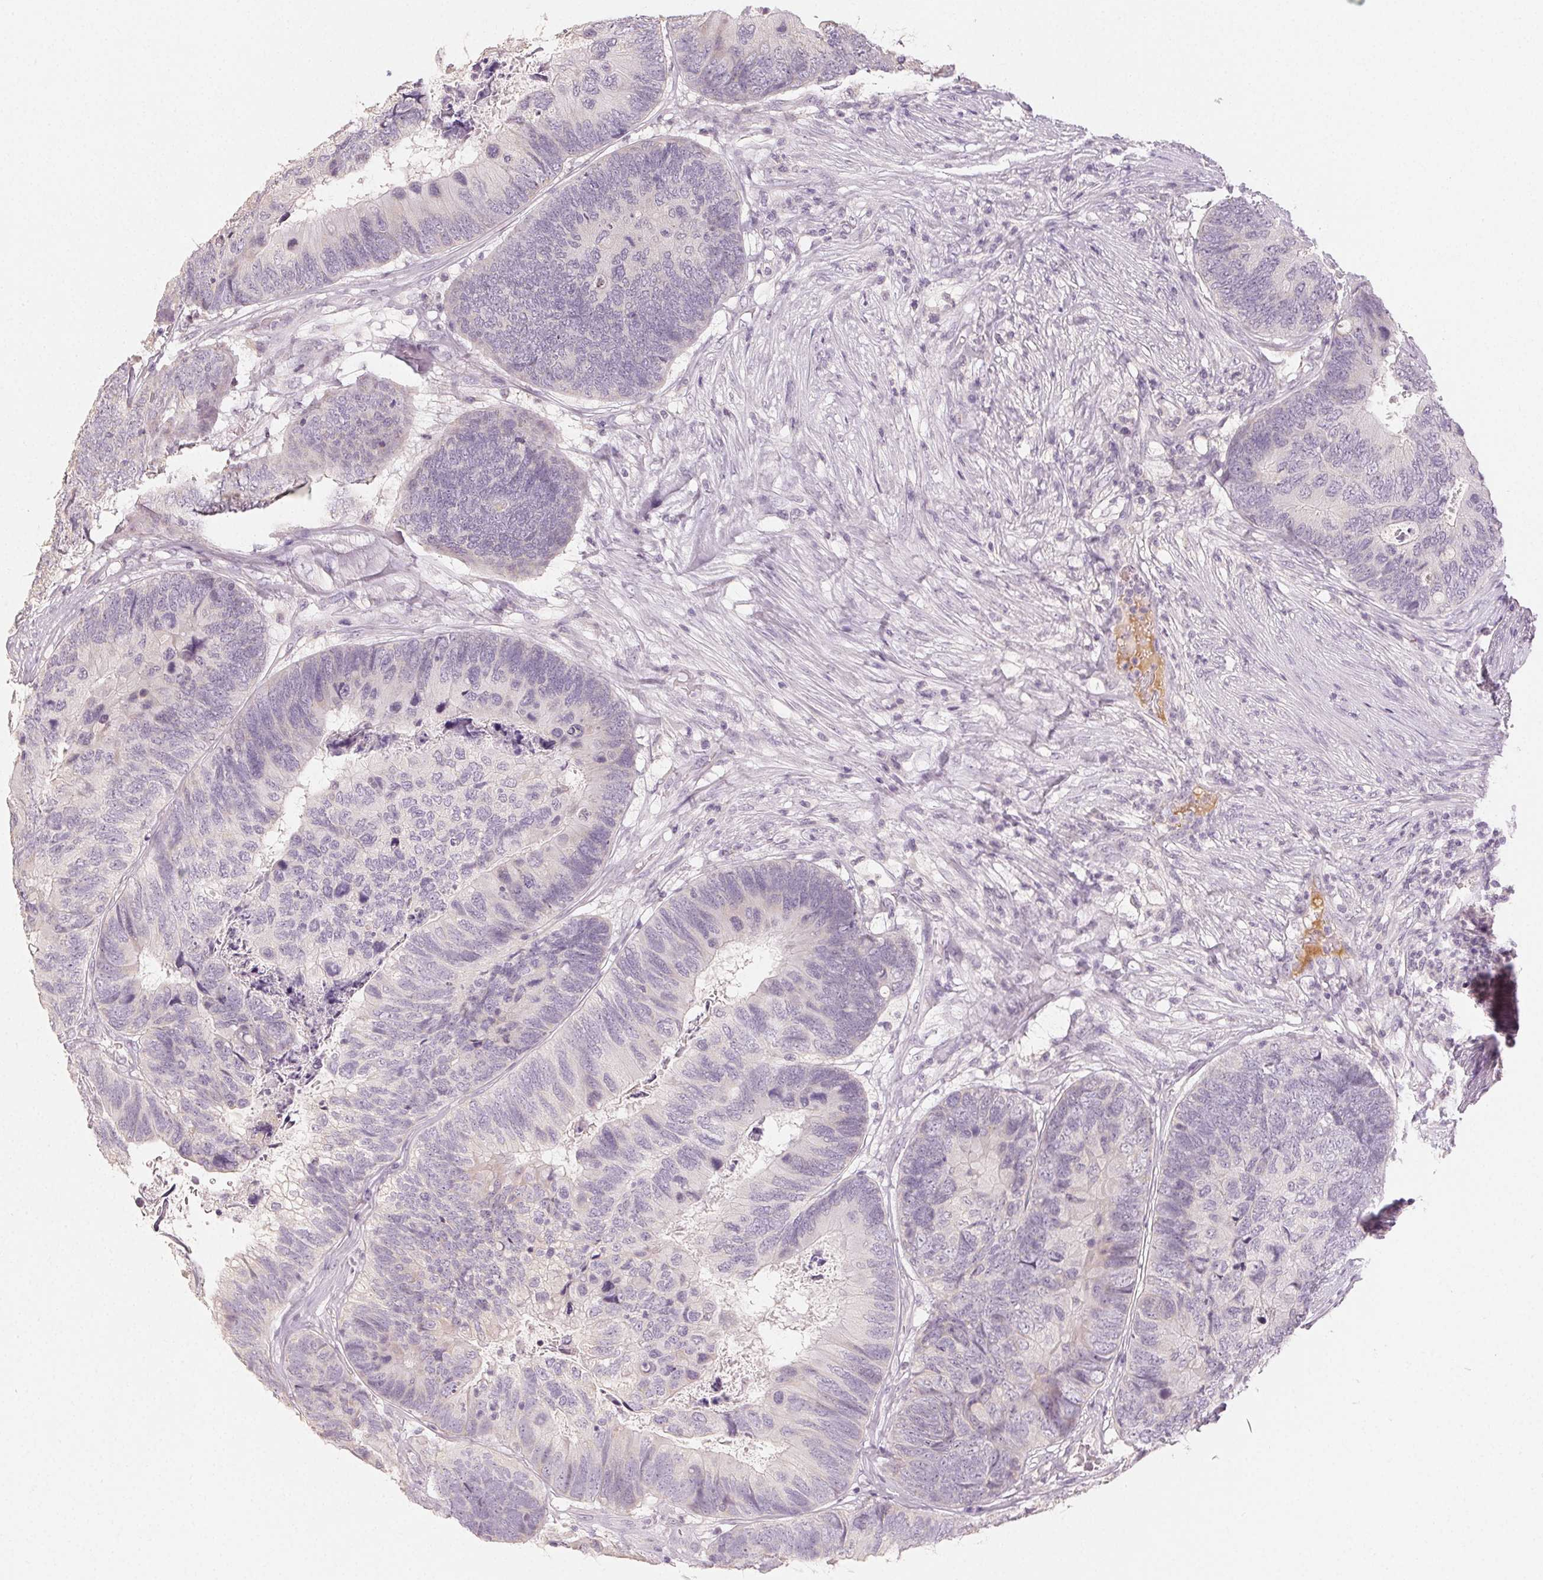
{"staining": {"intensity": "negative", "quantity": "none", "location": "none"}, "tissue": "colorectal cancer", "cell_type": "Tumor cells", "image_type": "cancer", "snomed": [{"axis": "morphology", "description": "Adenocarcinoma, NOS"}, {"axis": "topography", "description": "Colon"}], "caption": "There is no significant expression in tumor cells of adenocarcinoma (colorectal).", "gene": "LVRN", "patient": {"sex": "female", "age": 67}}